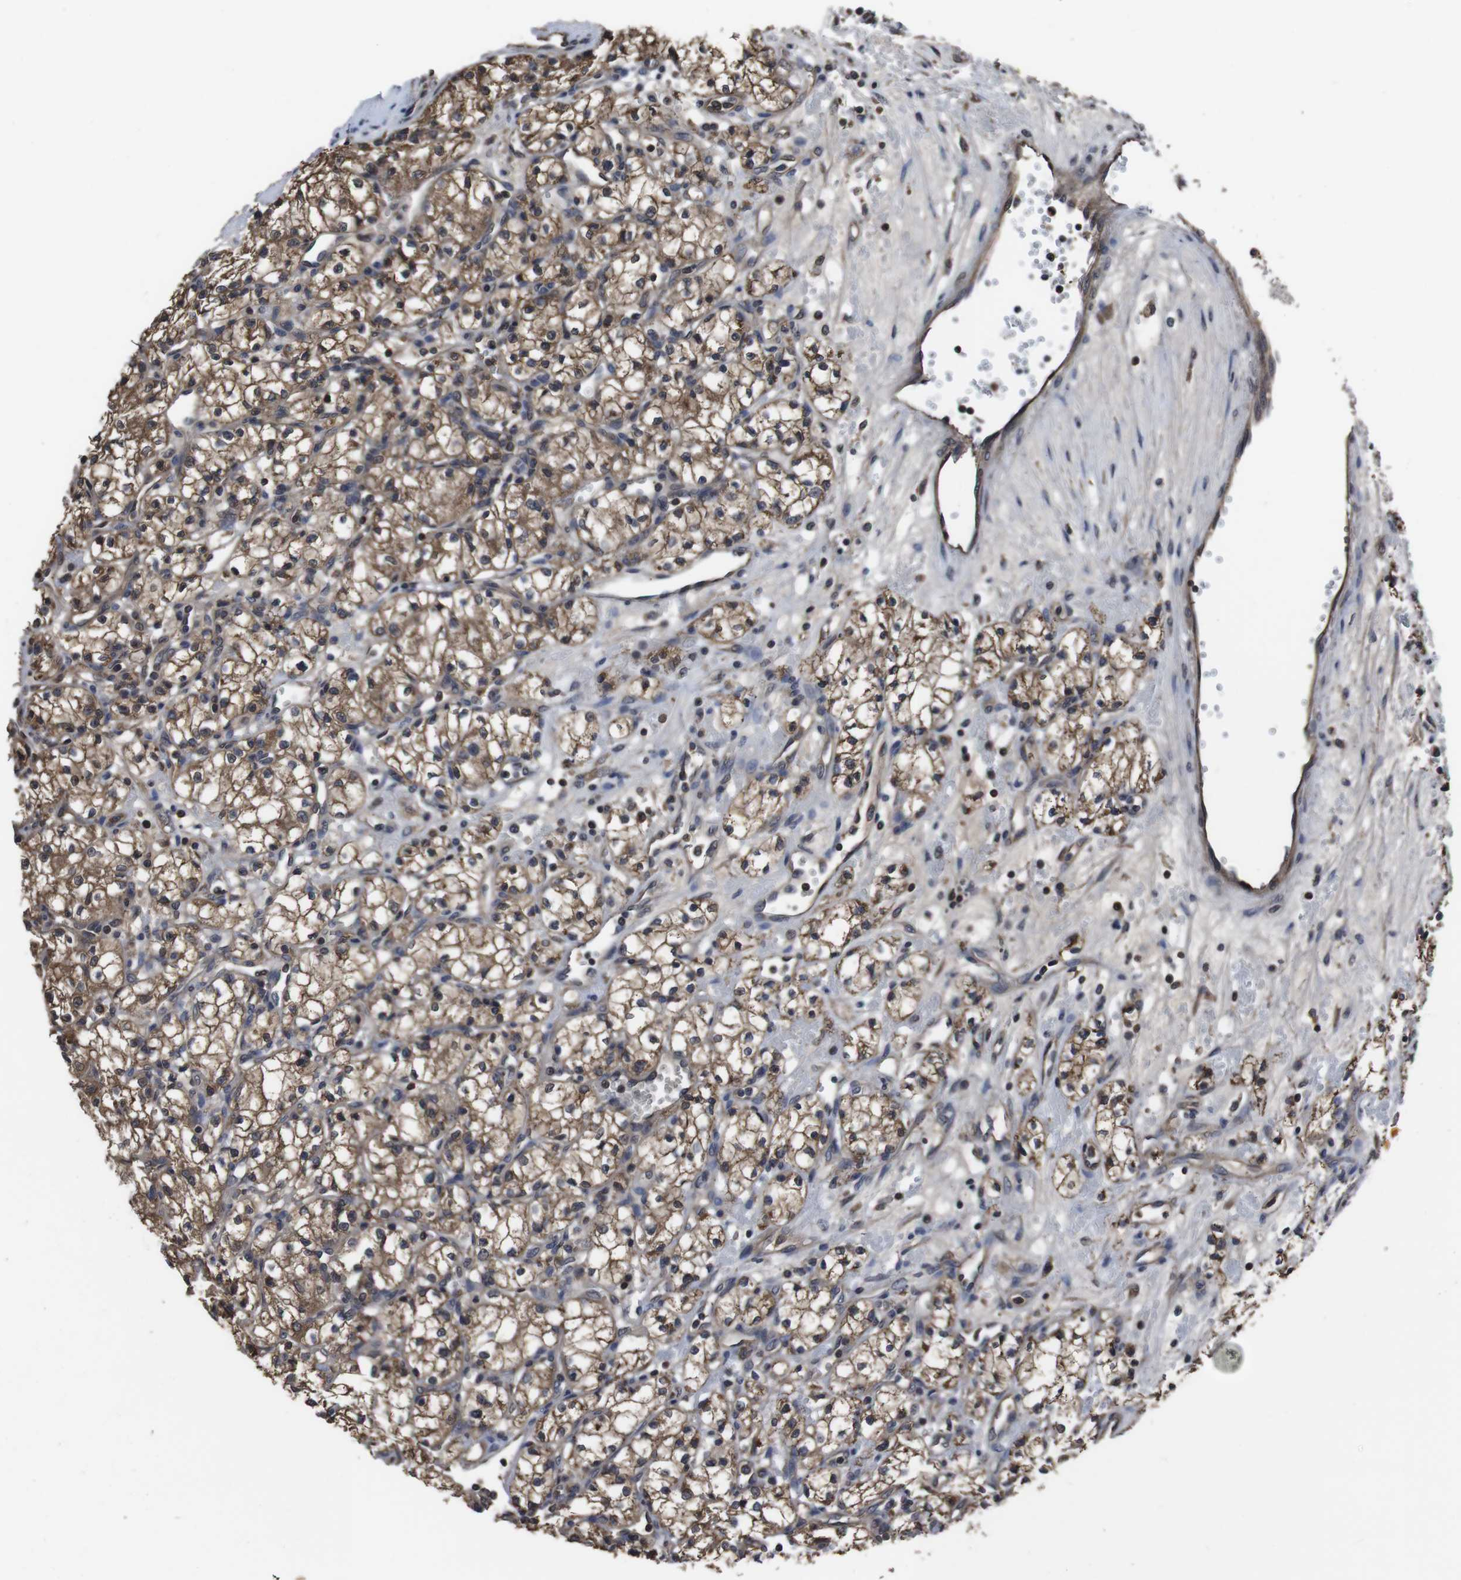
{"staining": {"intensity": "moderate", "quantity": ">75%", "location": "cytoplasmic/membranous"}, "tissue": "renal cancer", "cell_type": "Tumor cells", "image_type": "cancer", "snomed": [{"axis": "morphology", "description": "Normal tissue, NOS"}, {"axis": "morphology", "description": "Adenocarcinoma, NOS"}, {"axis": "topography", "description": "Kidney"}], "caption": "Renal adenocarcinoma stained for a protein demonstrates moderate cytoplasmic/membranous positivity in tumor cells.", "gene": "CXCL11", "patient": {"sex": "male", "age": 59}}